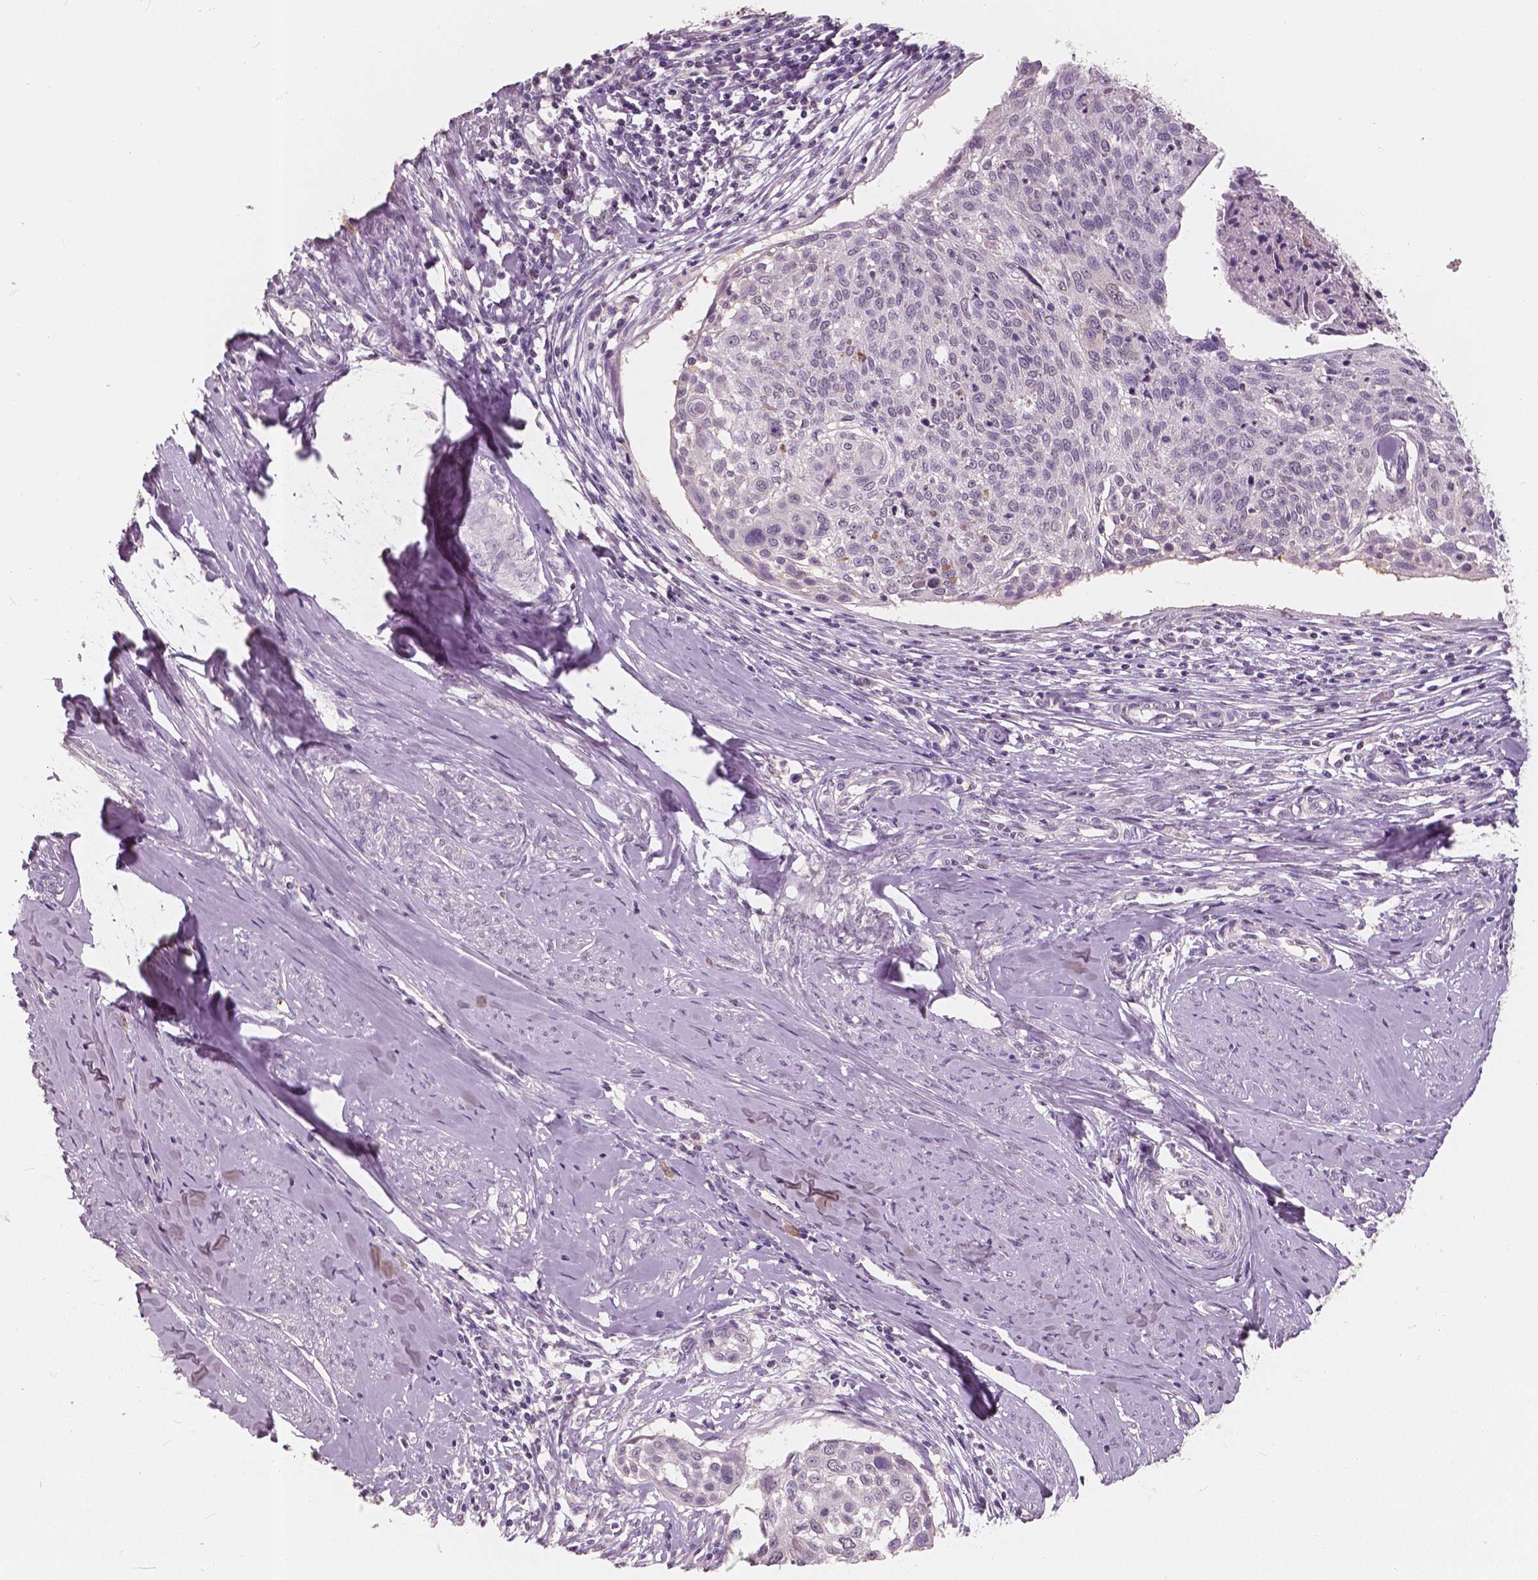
{"staining": {"intensity": "negative", "quantity": "none", "location": "none"}, "tissue": "cervical cancer", "cell_type": "Tumor cells", "image_type": "cancer", "snomed": [{"axis": "morphology", "description": "Squamous cell carcinoma, NOS"}, {"axis": "topography", "description": "Cervix"}], "caption": "This is a micrograph of IHC staining of cervical cancer (squamous cell carcinoma), which shows no expression in tumor cells.", "gene": "SAT2", "patient": {"sex": "female", "age": 49}}